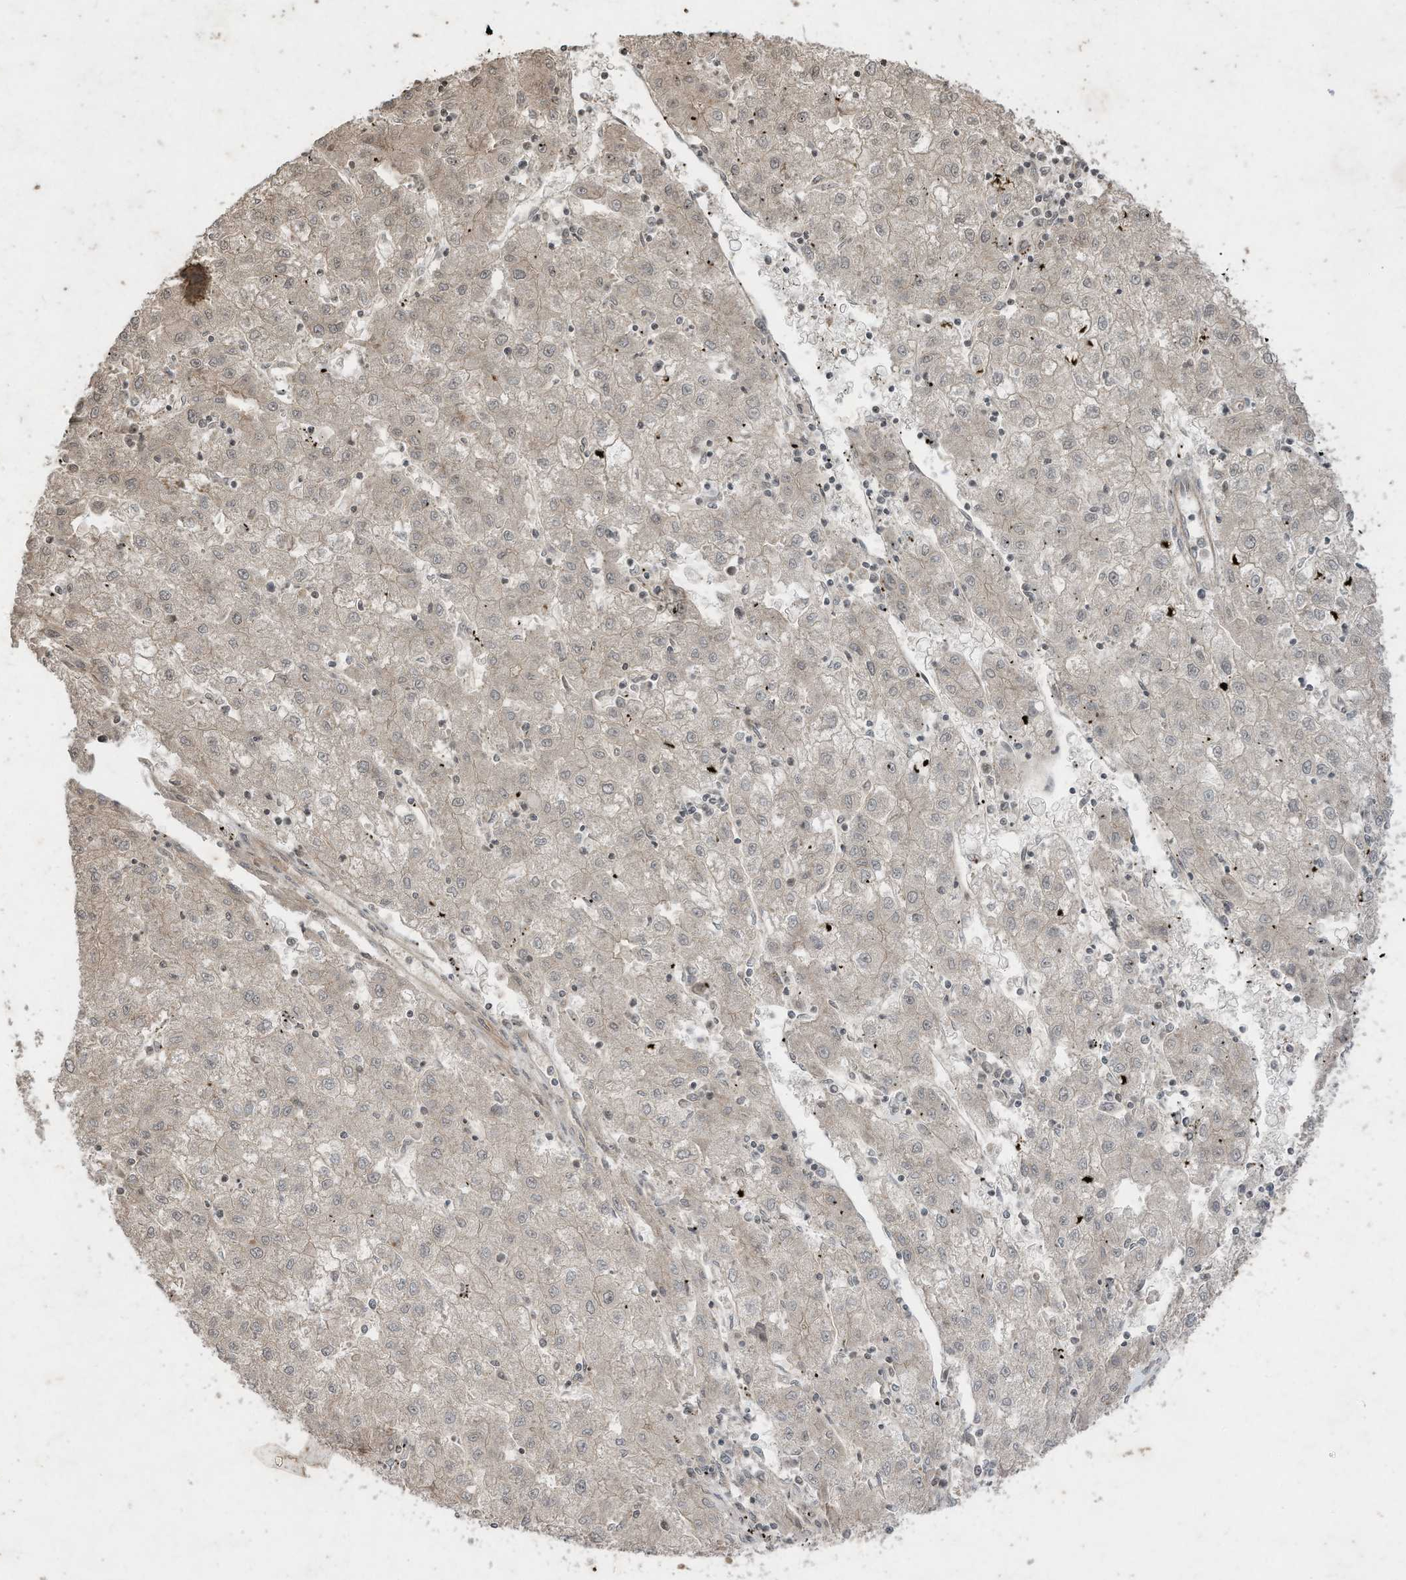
{"staining": {"intensity": "weak", "quantity": "<25%", "location": "cytoplasmic/membranous"}, "tissue": "liver cancer", "cell_type": "Tumor cells", "image_type": "cancer", "snomed": [{"axis": "morphology", "description": "Carcinoma, Hepatocellular, NOS"}, {"axis": "topography", "description": "Liver"}], "caption": "Tumor cells show no significant protein expression in liver cancer. (DAB (3,3'-diaminobenzidine) IHC, high magnification).", "gene": "MATN2", "patient": {"sex": "male", "age": 72}}